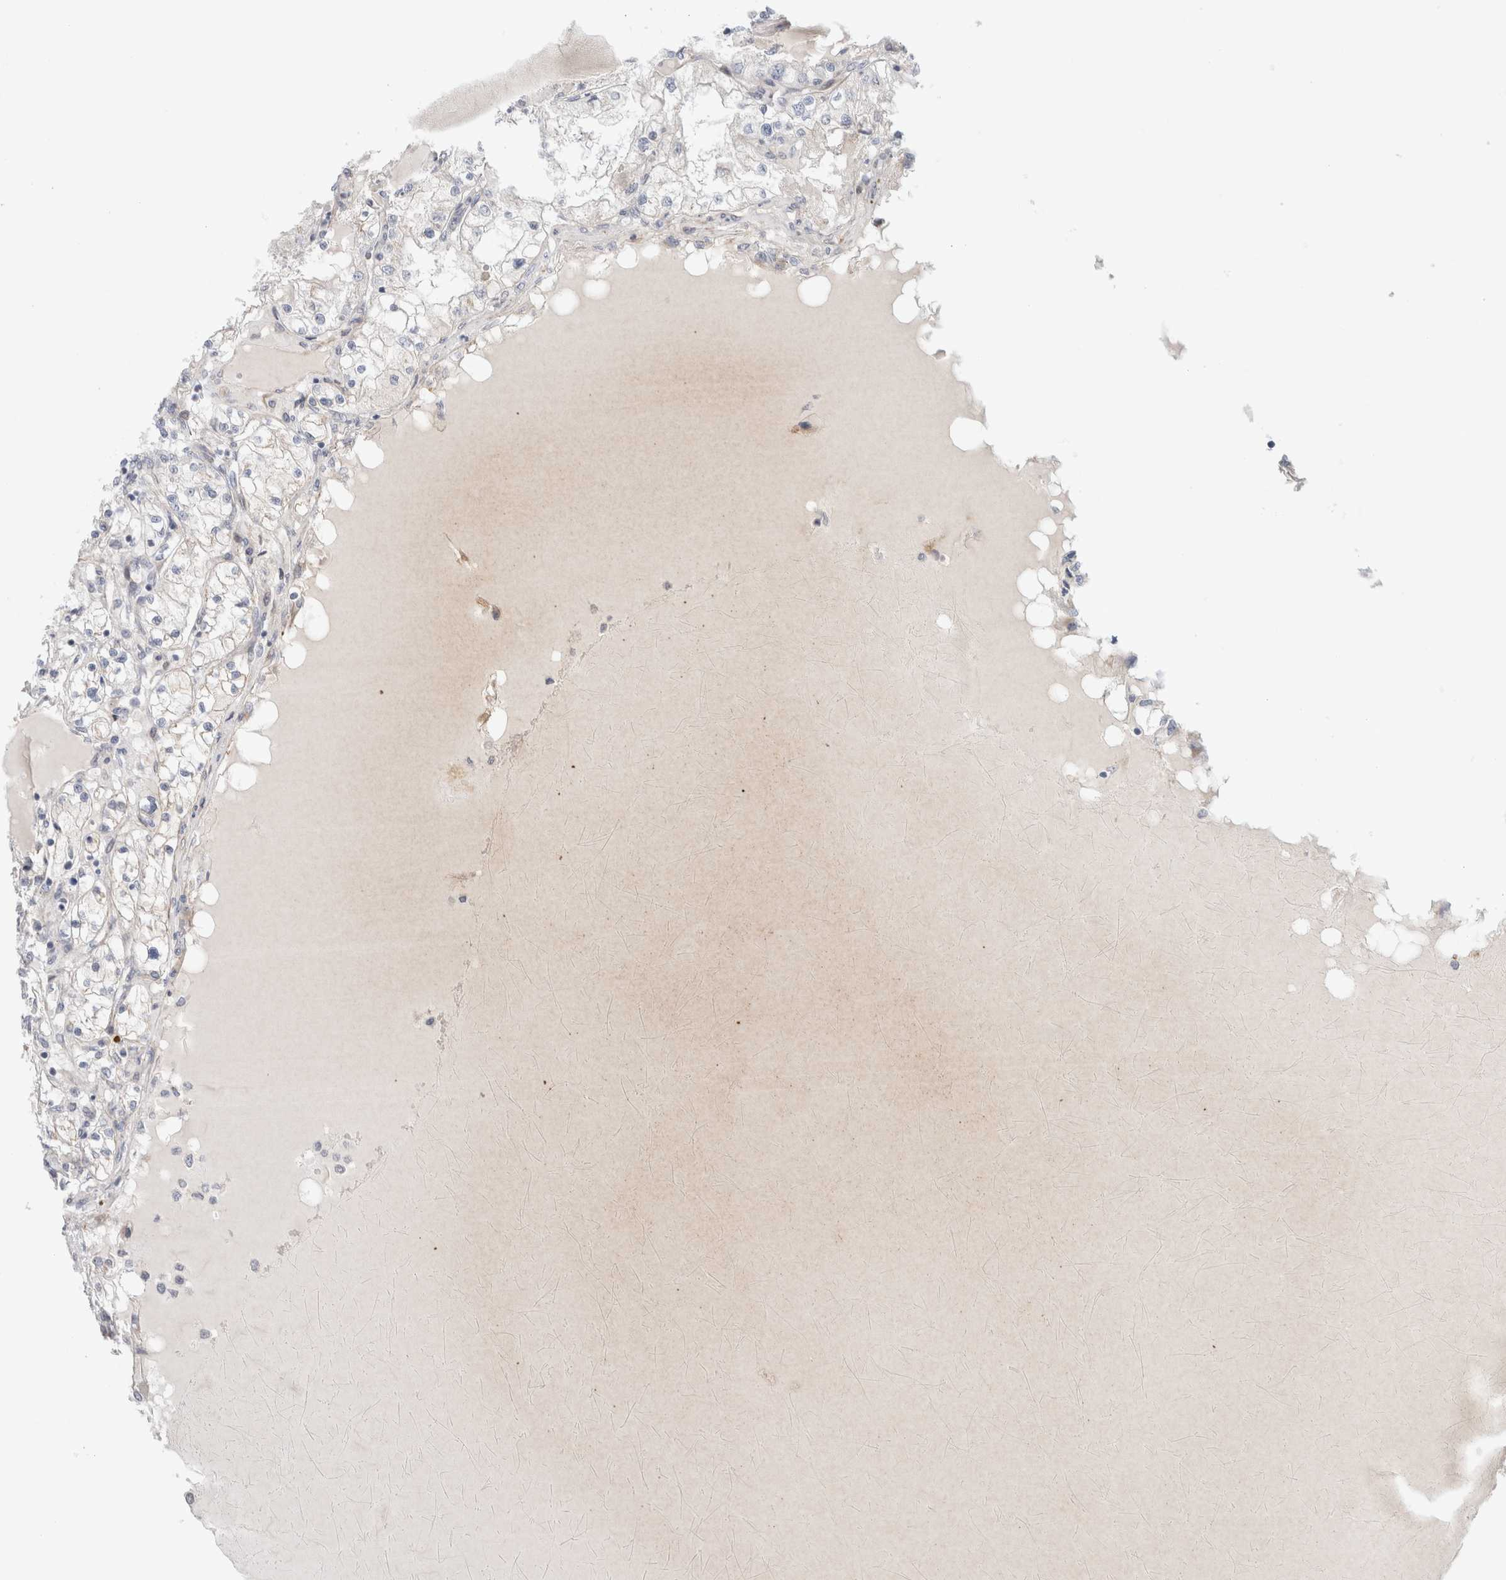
{"staining": {"intensity": "negative", "quantity": "none", "location": "none"}, "tissue": "renal cancer", "cell_type": "Tumor cells", "image_type": "cancer", "snomed": [{"axis": "morphology", "description": "Adenocarcinoma, NOS"}, {"axis": "topography", "description": "Kidney"}], "caption": "There is no significant staining in tumor cells of renal adenocarcinoma.", "gene": "CAAP1", "patient": {"sex": "male", "age": 68}}